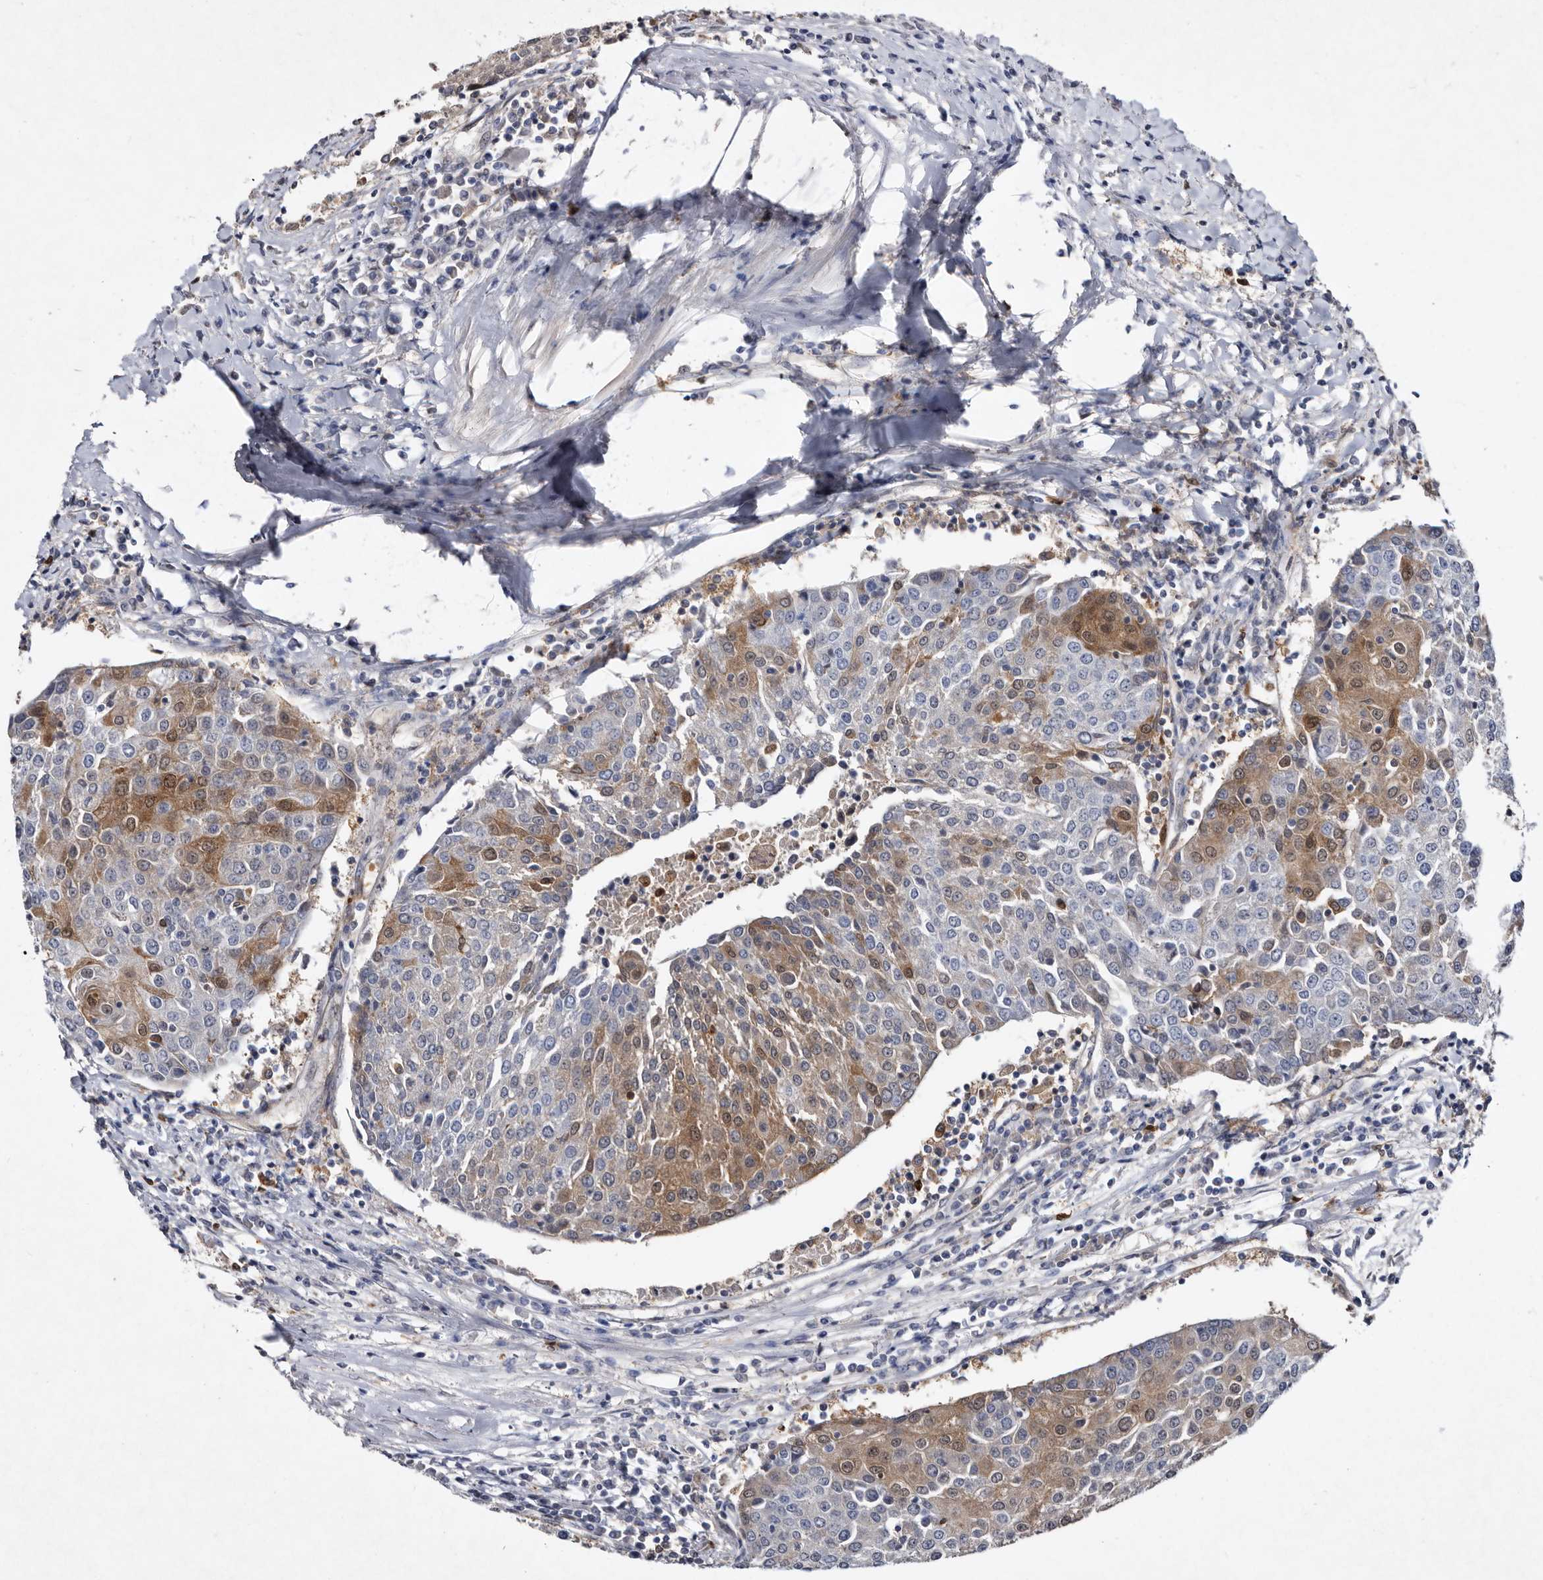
{"staining": {"intensity": "moderate", "quantity": "<25%", "location": "cytoplasmic/membranous,nuclear"}, "tissue": "urothelial cancer", "cell_type": "Tumor cells", "image_type": "cancer", "snomed": [{"axis": "morphology", "description": "Urothelial carcinoma, High grade"}, {"axis": "topography", "description": "Urinary bladder"}], "caption": "Protein staining by immunohistochemistry reveals moderate cytoplasmic/membranous and nuclear staining in about <25% of tumor cells in urothelial carcinoma (high-grade).", "gene": "SERPINB8", "patient": {"sex": "female", "age": 85}}